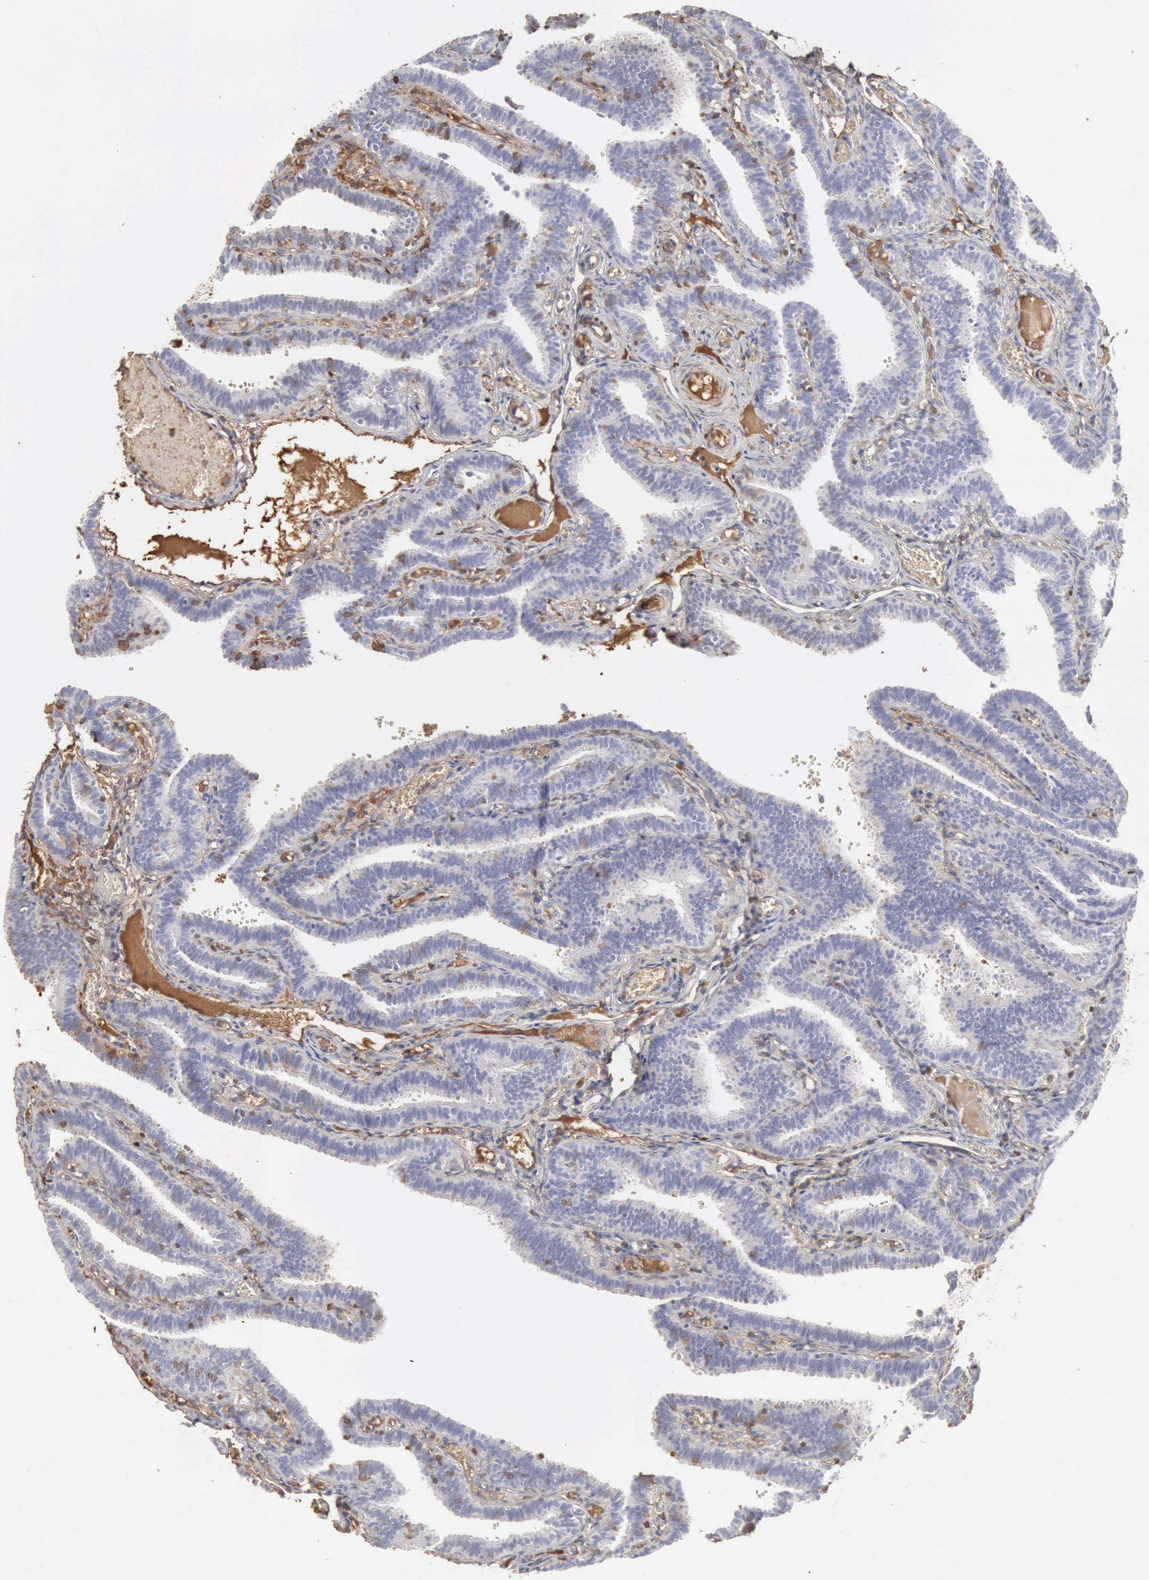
{"staining": {"intensity": "weak", "quantity": "<25%", "location": "cytoplasmic/membranous"}, "tissue": "fallopian tube", "cell_type": "Glandular cells", "image_type": "normal", "snomed": [{"axis": "morphology", "description": "Normal tissue, NOS"}, {"axis": "topography", "description": "Fallopian tube"}], "caption": "Immunohistochemistry histopathology image of unremarkable fallopian tube stained for a protein (brown), which exhibits no staining in glandular cells. The staining is performed using DAB (3,3'-diaminobenzidine) brown chromogen with nuclei counter-stained in using hematoxylin.", "gene": "SERPINA1", "patient": {"sex": "female", "age": 29}}